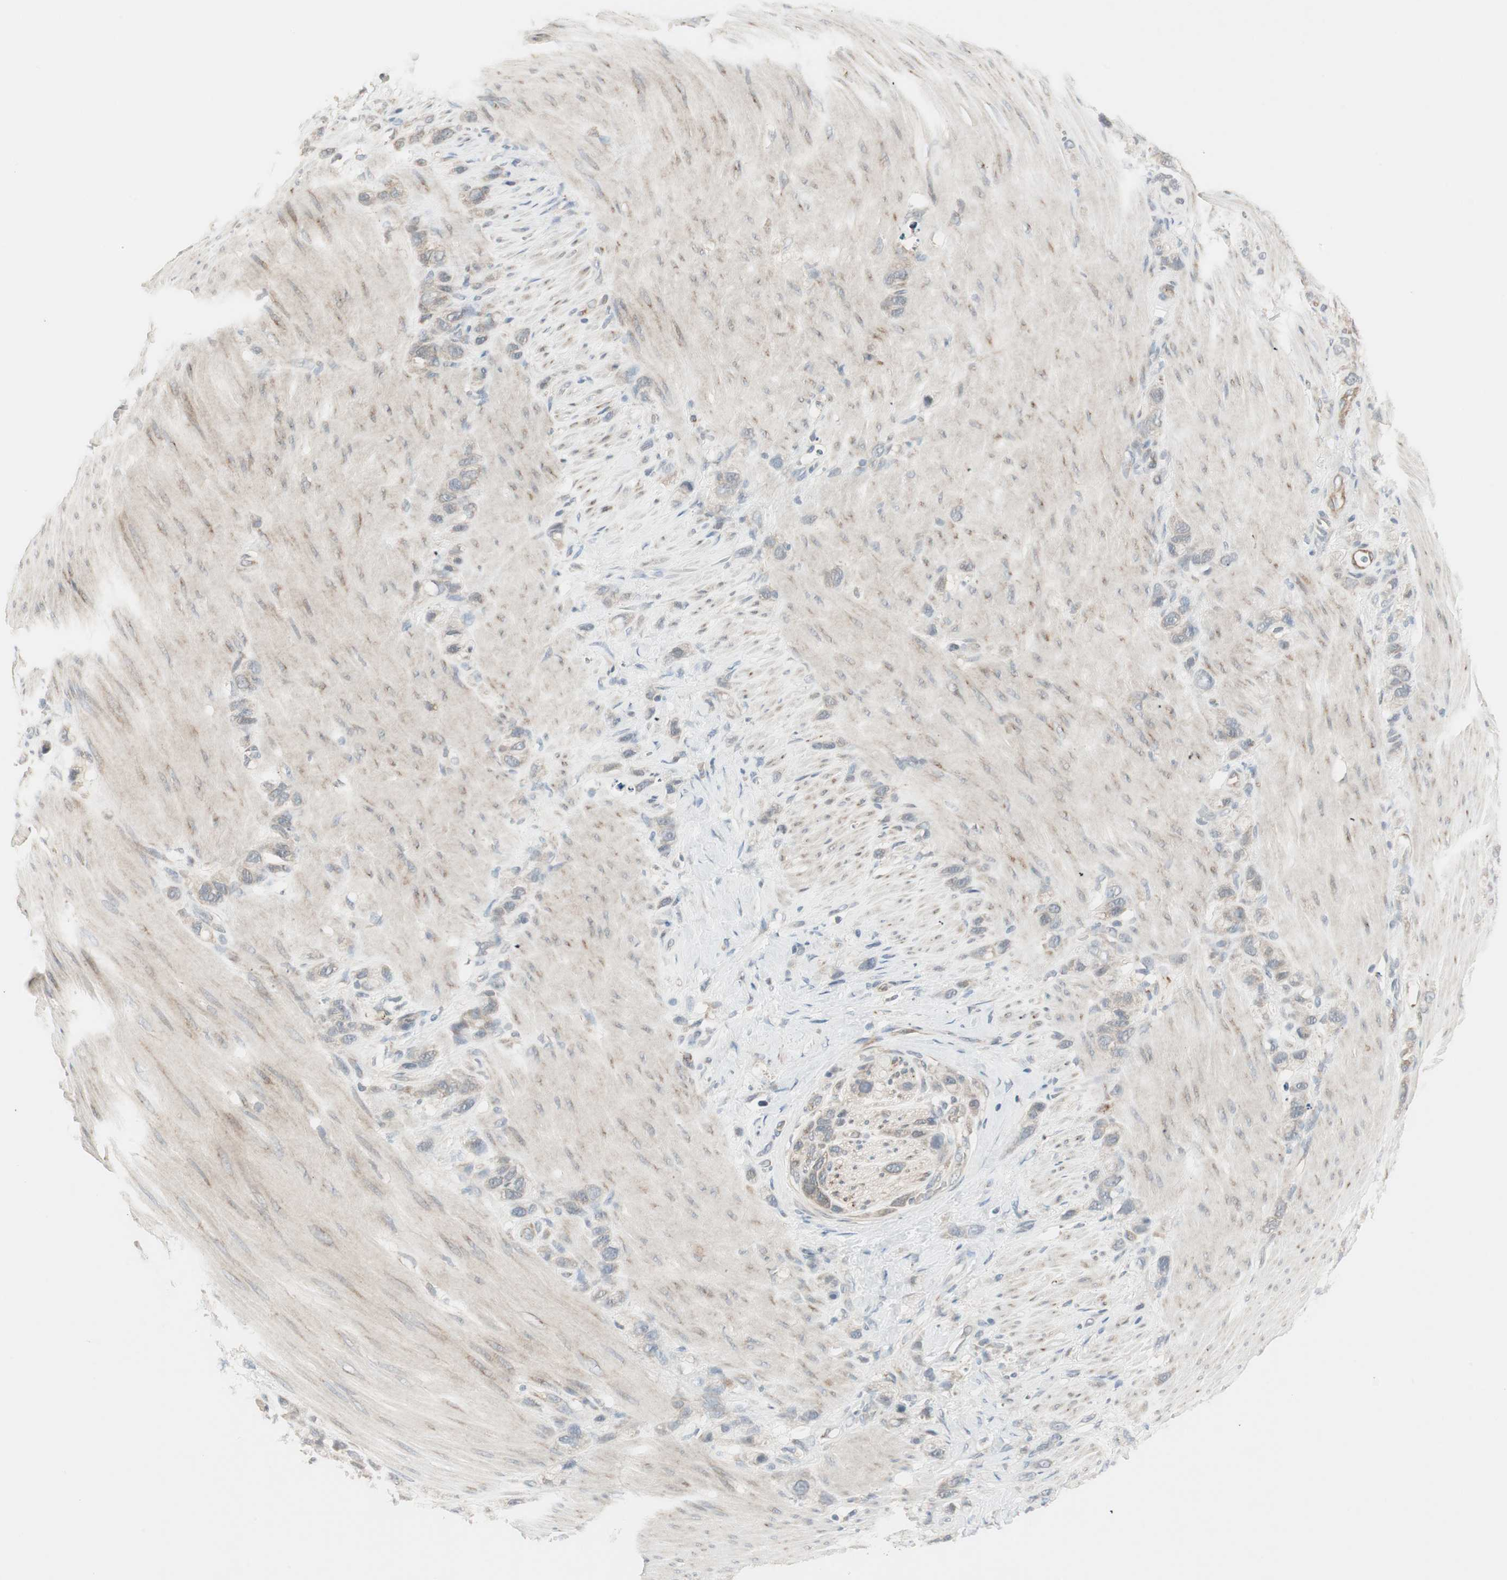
{"staining": {"intensity": "weak", "quantity": ">75%", "location": "cytoplasmic/membranous"}, "tissue": "stomach cancer", "cell_type": "Tumor cells", "image_type": "cancer", "snomed": [{"axis": "morphology", "description": "Normal tissue, NOS"}, {"axis": "morphology", "description": "Adenocarcinoma, NOS"}, {"axis": "morphology", "description": "Adenocarcinoma, High grade"}, {"axis": "topography", "description": "Stomach, upper"}, {"axis": "topography", "description": "Stomach"}], "caption": "Weak cytoplasmic/membranous protein positivity is appreciated in about >75% of tumor cells in adenocarcinoma (stomach). The staining is performed using DAB (3,3'-diaminobenzidine) brown chromogen to label protein expression. The nuclei are counter-stained blue using hematoxylin.", "gene": "ZFP36", "patient": {"sex": "female", "age": 65}}